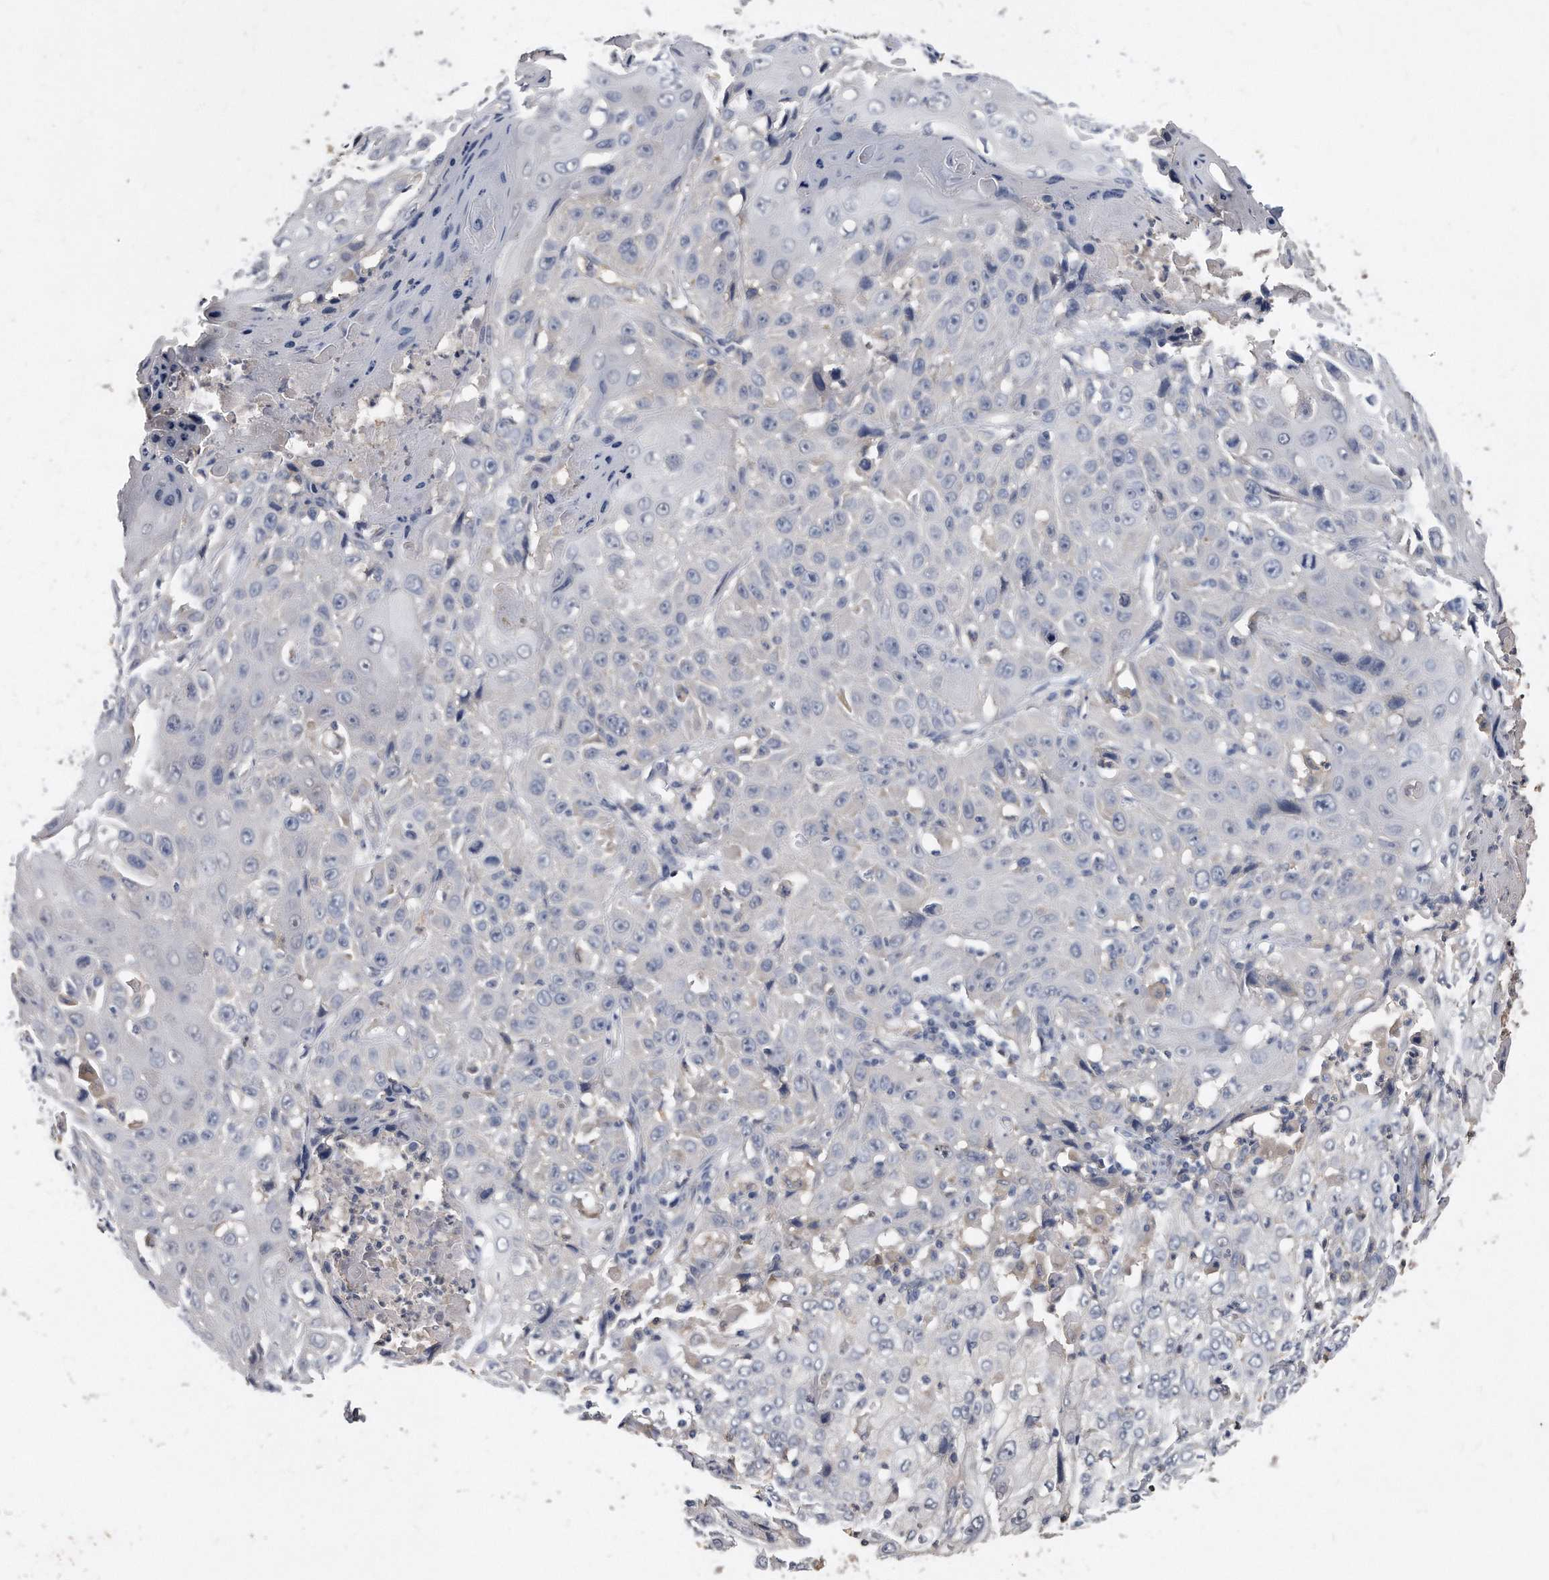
{"staining": {"intensity": "negative", "quantity": "none", "location": "none"}, "tissue": "cervical cancer", "cell_type": "Tumor cells", "image_type": "cancer", "snomed": [{"axis": "morphology", "description": "Squamous cell carcinoma, NOS"}, {"axis": "topography", "description": "Cervix"}], "caption": "Immunohistochemistry (IHC) of human cervical squamous cell carcinoma reveals no positivity in tumor cells. (Brightfield microscopy of DAB IHC at high magnification).", "gene": "HOMER3", "patient": {"sex": "female", "age": 39}}